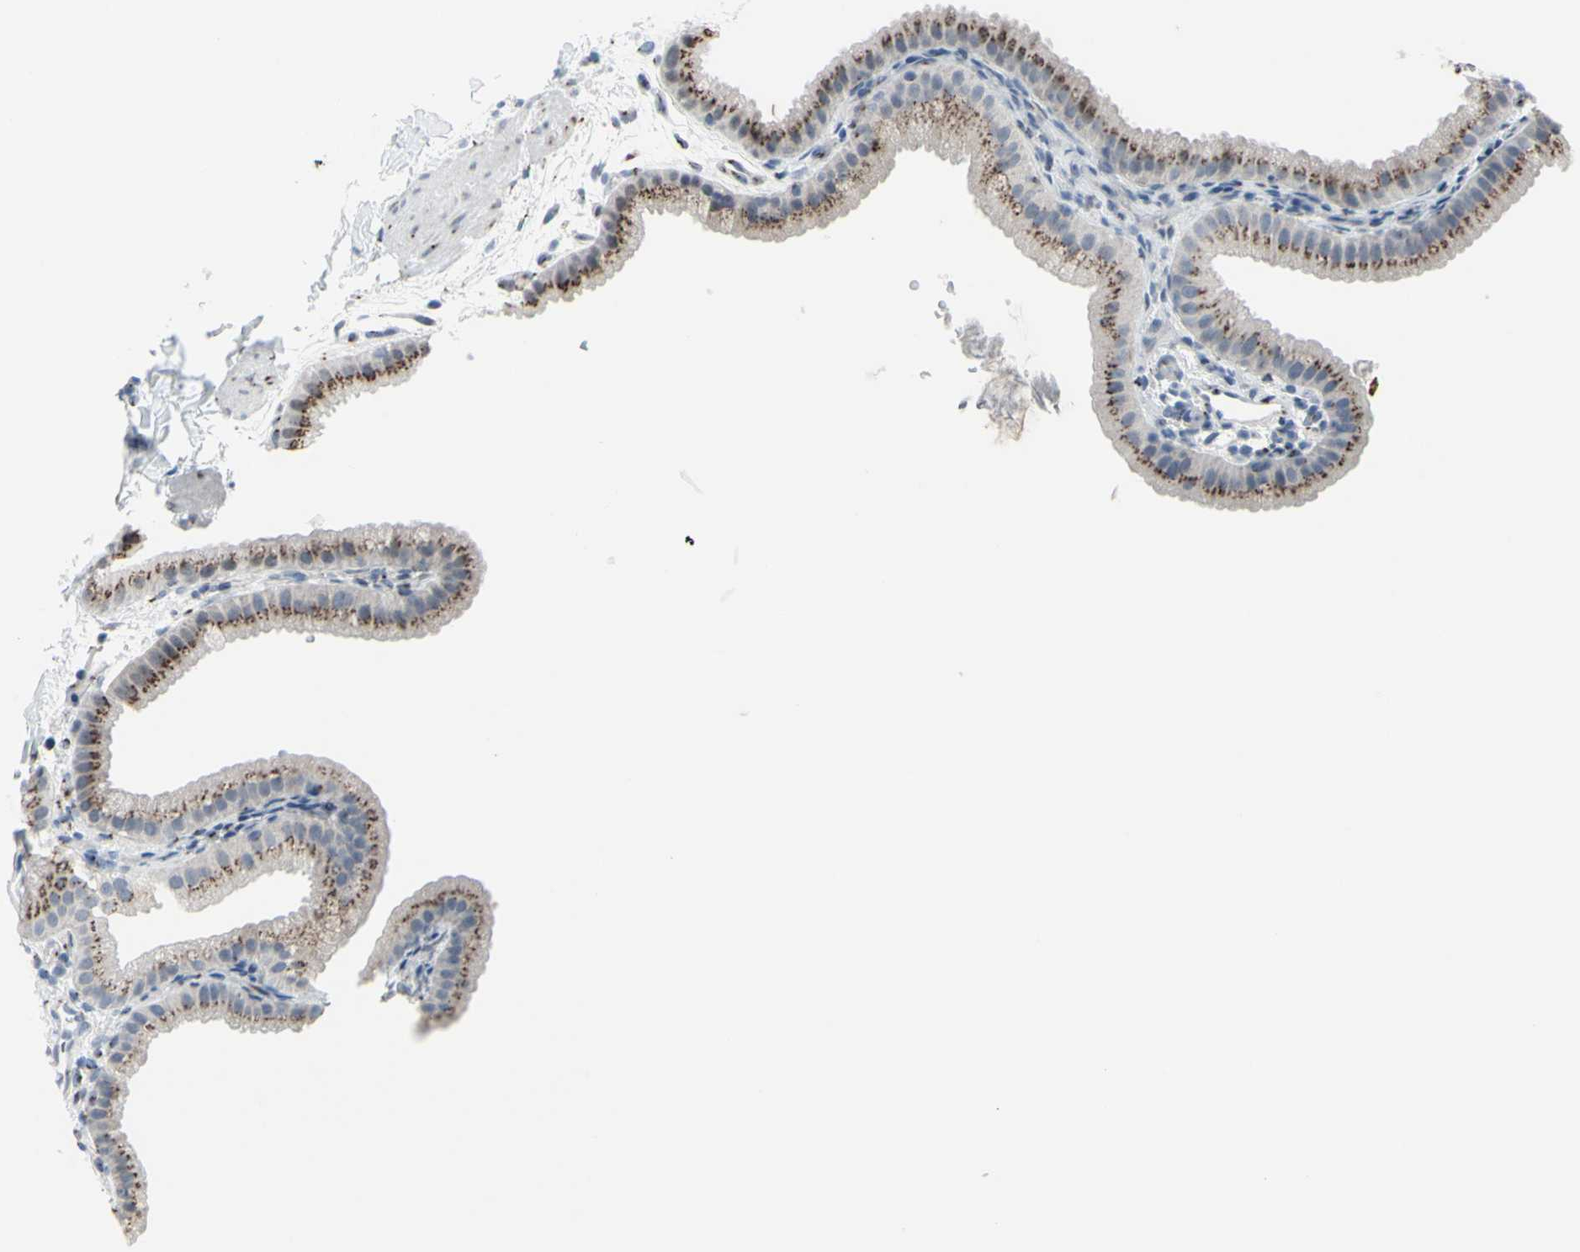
{"staining": {"intensity": "strong", "quantity": ">75%", "location": "cytoplasmic/membranous"}, "tissue": "gallbladder", "cell_type": "Glandular cells", "image_type": "normal", "snomed": [{"axis": "morphology", "description": "Normal tissue, NOS"}, {"axis": "topography", "description": "Gallbladder"}], "caption": "A brown stain labels strong cytoplasmic/membranous staining of a protein in glandular cells of normal human gallbladder.", "gene": "GLG1", "patient": {"sex": "female", "age": 64}}